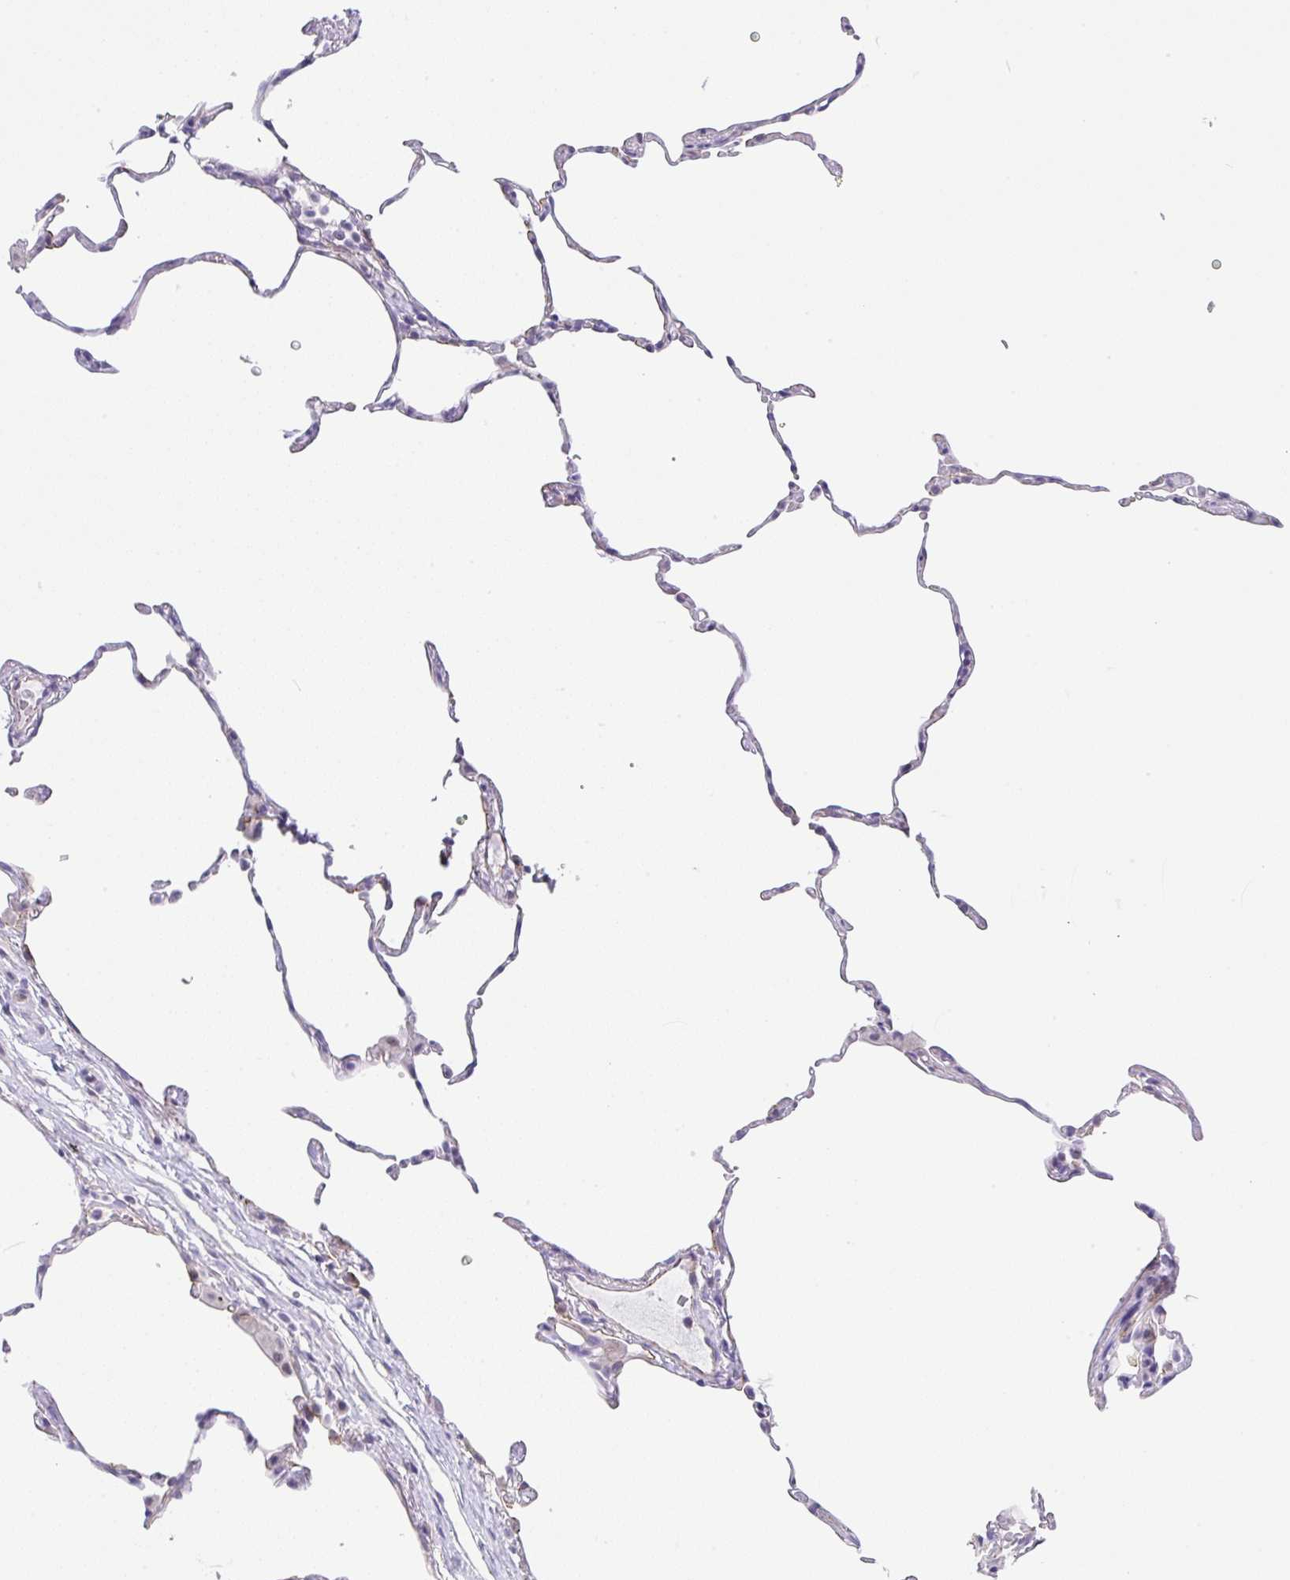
{"staining": {"intensity": "negative", "quantity": "none", "location": "none"}, "tissue": "lung", "cell_type": "Alveolar cells", "image_type": "normal", "snomed": [{"axis": "morphology", "description": "Normal tissue, NOS"}, {"axis": "topography", "description": "Lung"}], "caption": "Immunohistochemistry of normal lung displays no positivity in alveolar cells.", "gene": "CGNL1", "patient": {"sex": "female", "age": 57}}